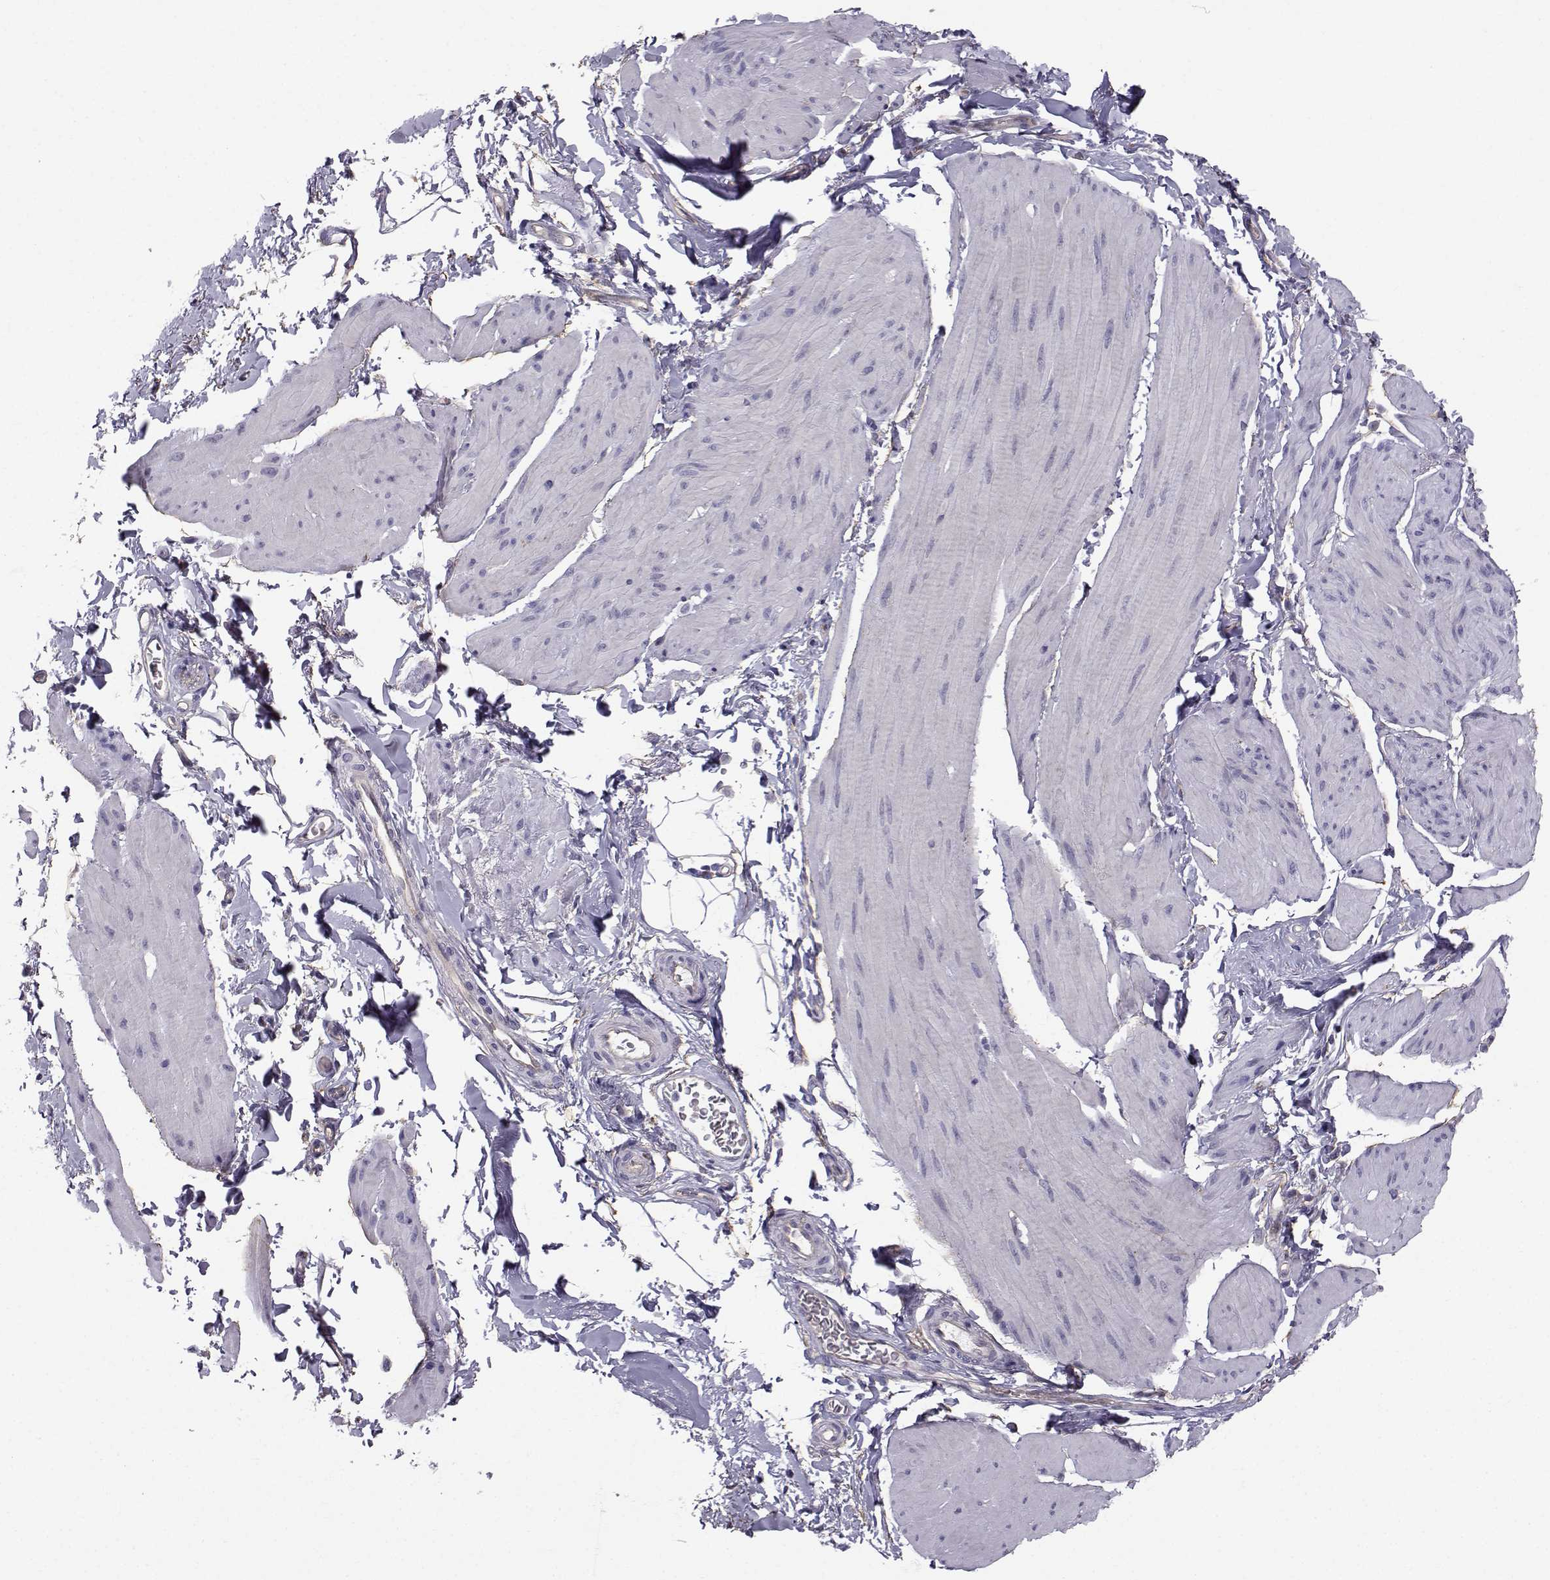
{"staining": {"intensity": "negative", "quantity": "none", "location": "none"}, "tissue": "smooth muscle", "cell_type": "Smooth muscle cells", "image_type": "normal", "snomed": [{"axis": "morphology", "description": "Normal tissue, NOS"}, {"axis": "topography", "description": "Adipose tissue"}, {"axis": "topography", "description": "Smooth muscle"}, {"axis": "topography", "description": "Peripheral nerve tissue"}], "caption": "Immunohistochemistry photomicrograph of normal smooth muscle stained for a protein (brown), which exhibits no positivity in smooth muscle cells.", "gene": "QPCT", "patient": {"sex": "male", "age": 83}}